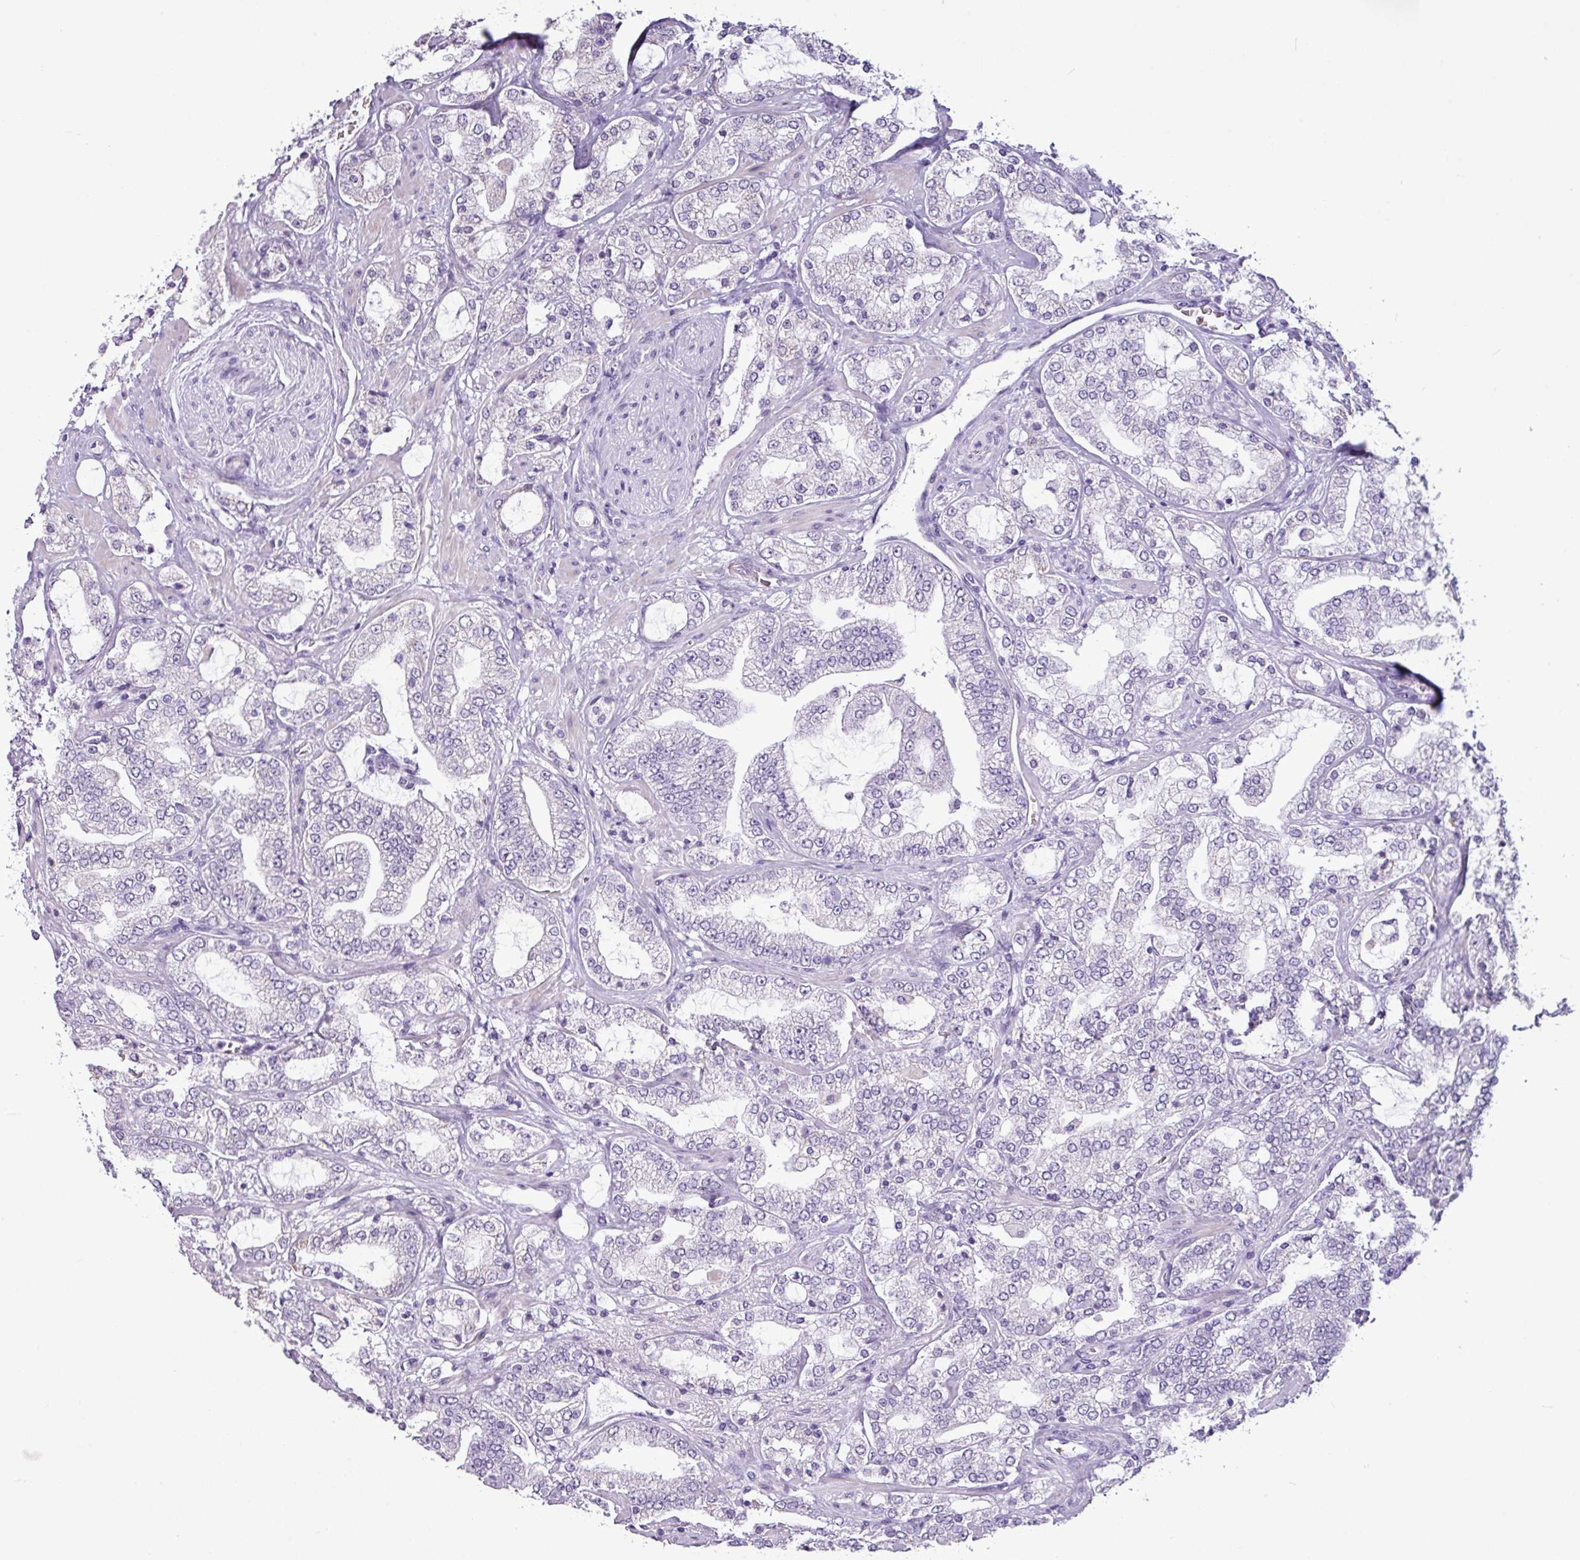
{"staining": {"intensity": "negative", "quantity": "none", "location": "none"}, "tissue": "prostate cancer", "cell_type": "Tumor cells", "image_type": "cancer", "snomed": [{"axis": "morphology", "description": "Adenocarcinoma, High grade"}, {"axis": "topography", "description": "Prostate"}], "caption": "Immunohistochemical staining of human prostate cancer shows no significant staining in tumor cells.", "gene": "AMY2A", "patient": {"sex": "male", "age": 64}}